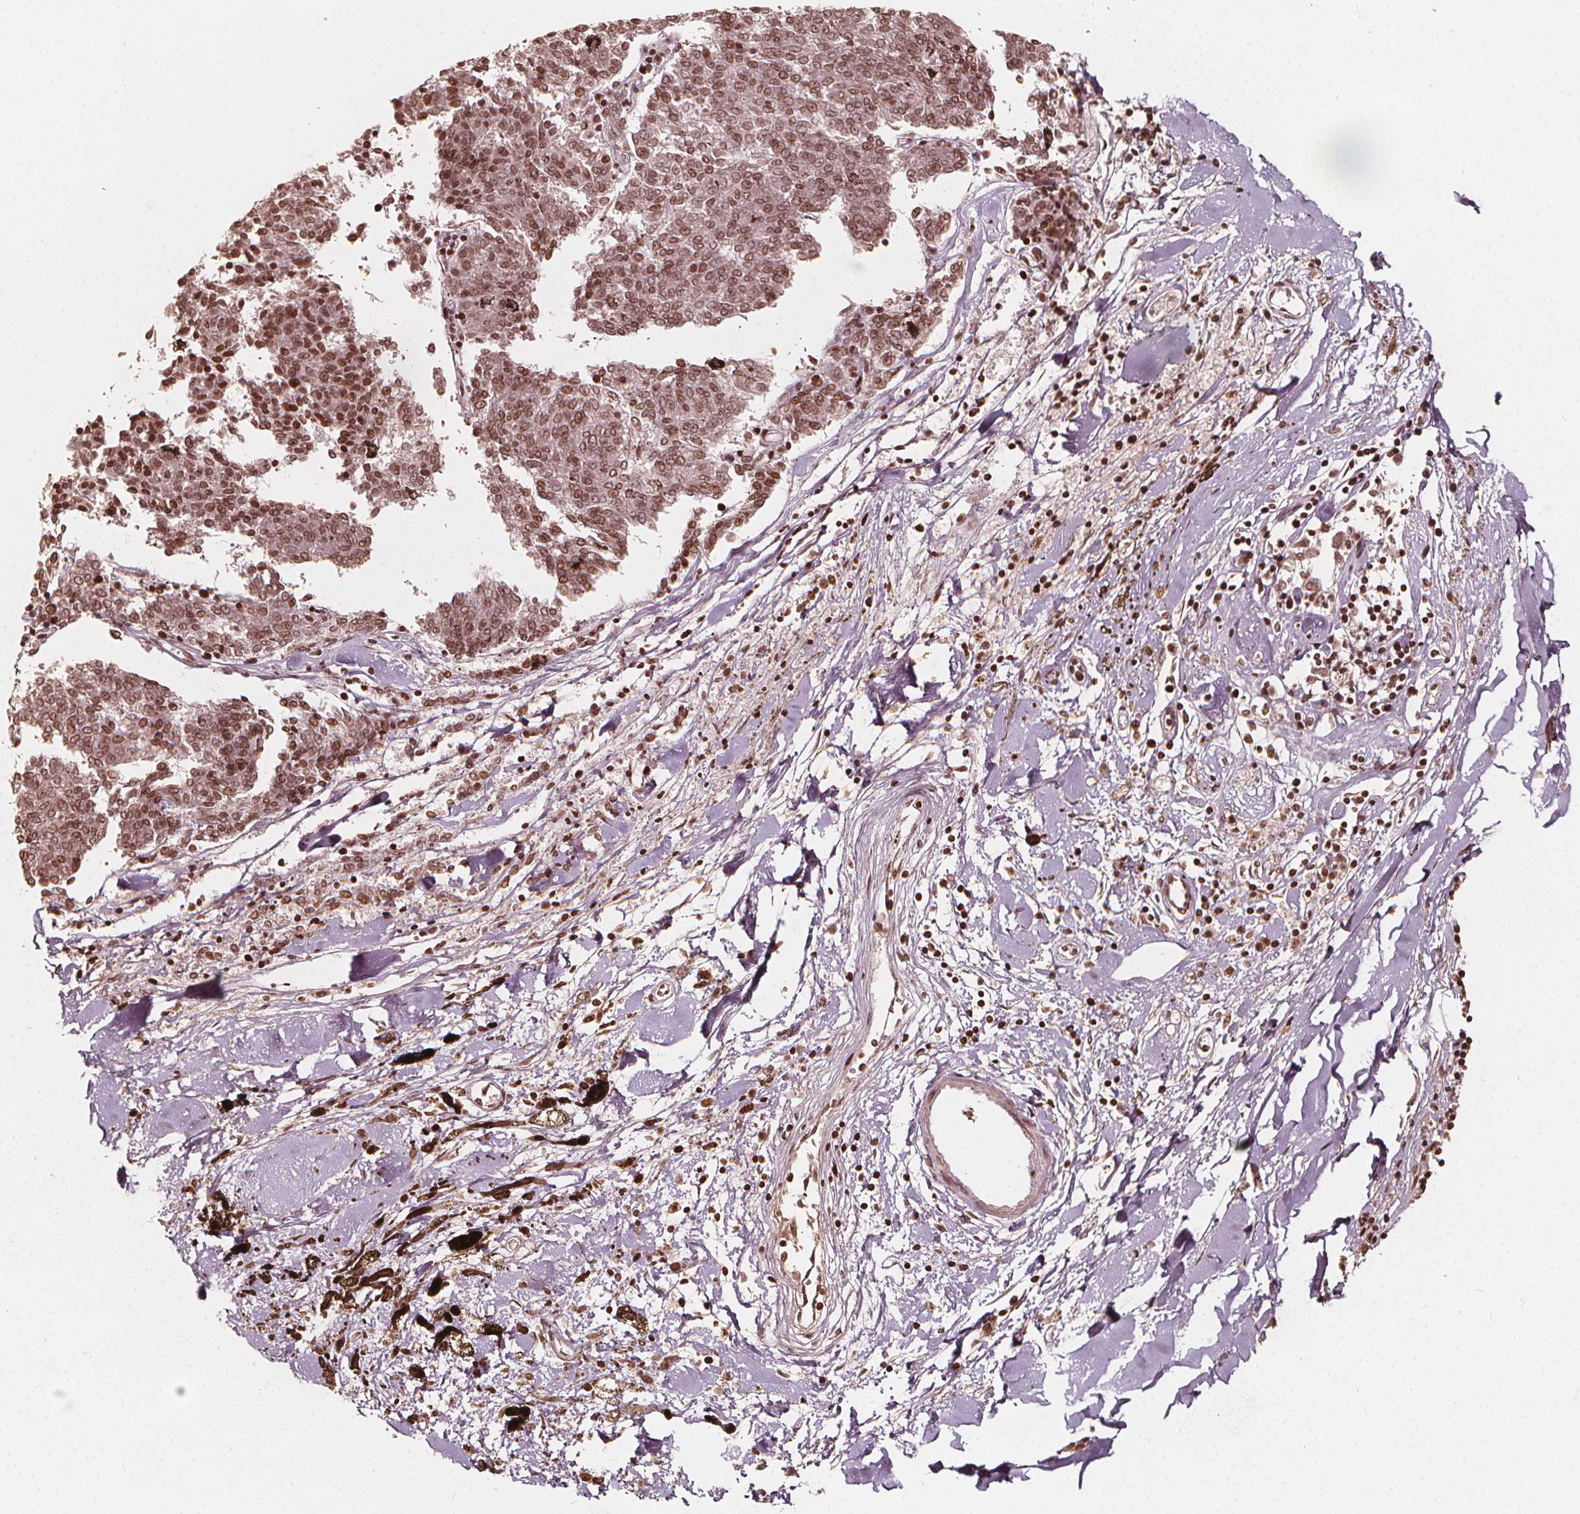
{"staining": {"intensity": "moderate", "quantity": ">75%", "location": "nuclear"}, "tissue": "melanoma", "cell_type": "Tumor cells", "image_type": "cancer", "snomed": [{"axis": "morphology", "description": "Malignant melanoma, NOS"}, {"axis": "topography", "description": "Skin"}], "caption": "Approximately >75% of tumor cells in human melanoma reveal moderate nuclear protein staining as visualized by brown immunohistochemical staining.", "gene": "H3C14", "patient": {"sex": "female", "age": 72}}